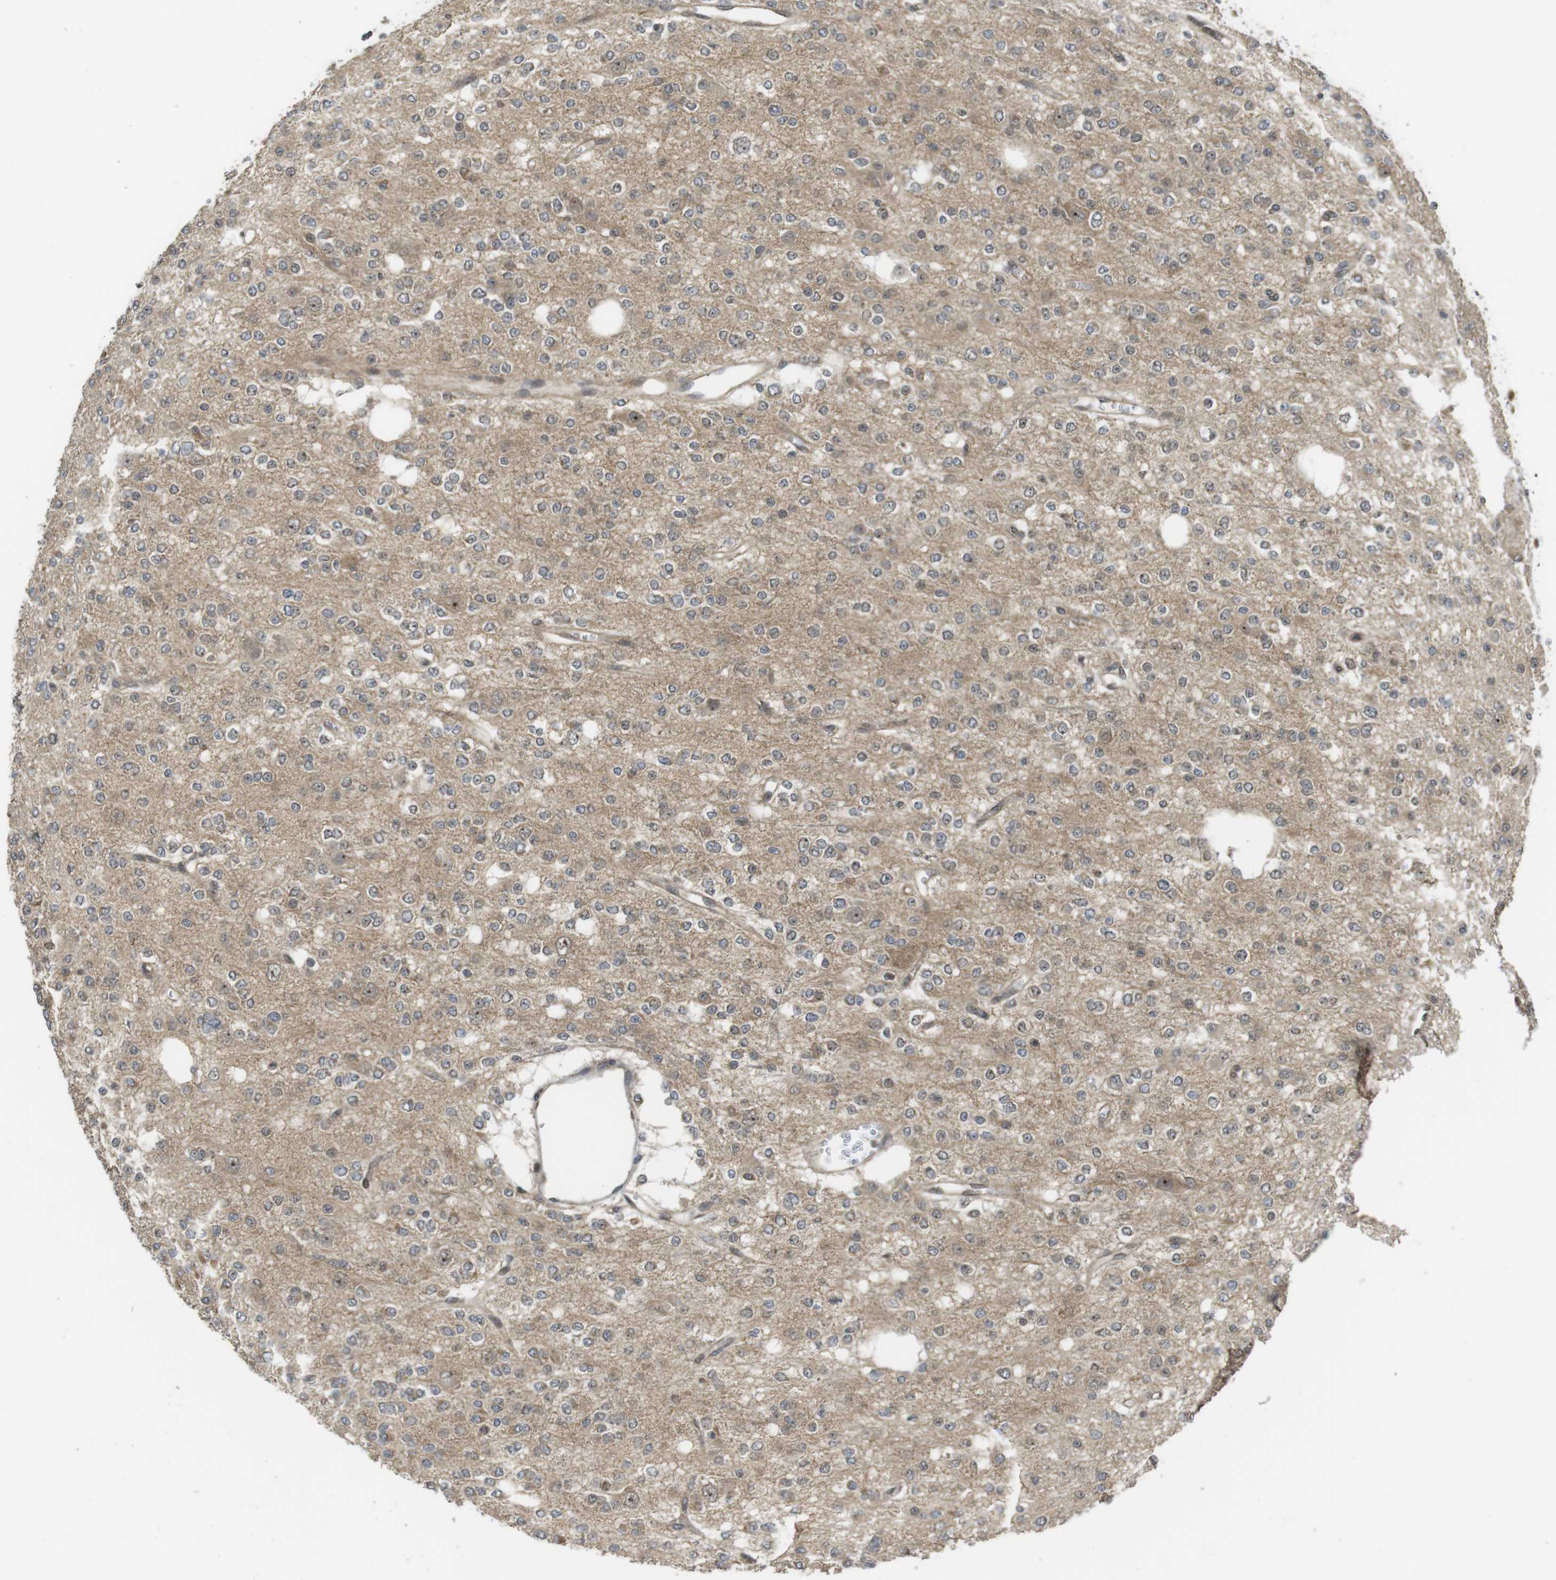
{"staining": {"intensity": "weak", "quantity": "25%-75%", "location": "cytoplasmic/membranous"}, "tissue": "glioma", "cell_type": "Tumor cells", "image_type": "cancer", "snomed": [{"axis": "morphology", "description": "Glioma, malignant, Low grade"}, {"axis": "topography", "description": "Brain"}], "caption": "Protein staining reveals weak cytoplasmic/membranous expression in about 25%-75% of tumor cells in glioma. The staining is performed using DAB brown chromogen to label protein expression. The nuclei are counter-stained blue using hematoxylin.", "gene": "CC2D1A", "patient": {"sex": "male", "age": 38}}